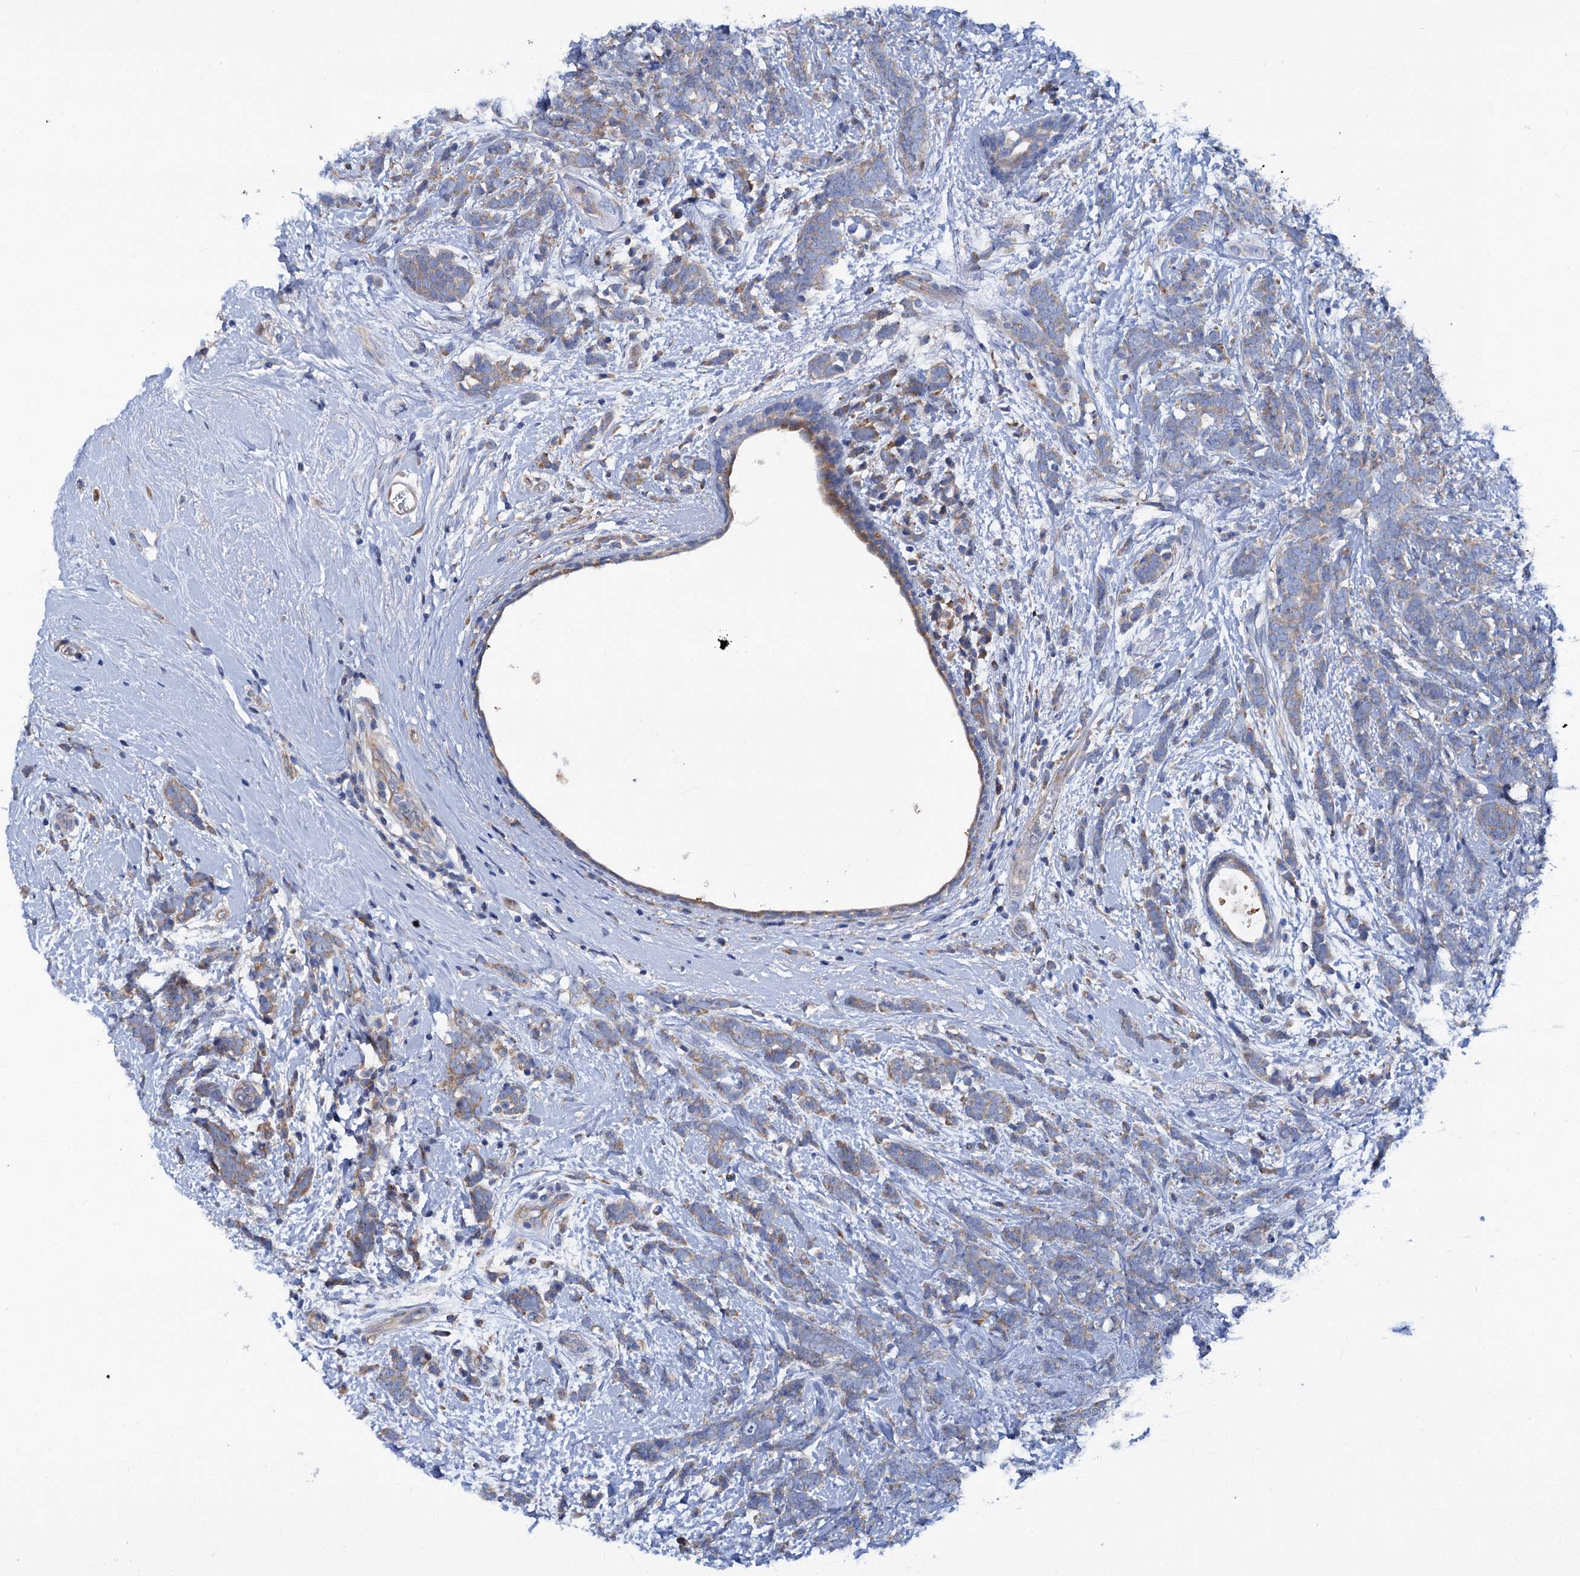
{"staining": {"intensity": "moderate", "quantity": "<25%", "location": "cytoplasmic/membranous"}, "tissue": "breast cancer", "cell_type": "Tumor cells", "image_type": "cancer", "snomed": [{"axis": "morphology", "description": "Lobular carcinoma"}, {"axis": "topography", "description": "Breast"}], "caption": "A brown stain labels moderate cytoplasmic/membranous staining of a protein in human breast cancer tumor cells.", "gene": "TRIM55", "patient": {"sex": "female", "age": 58}}